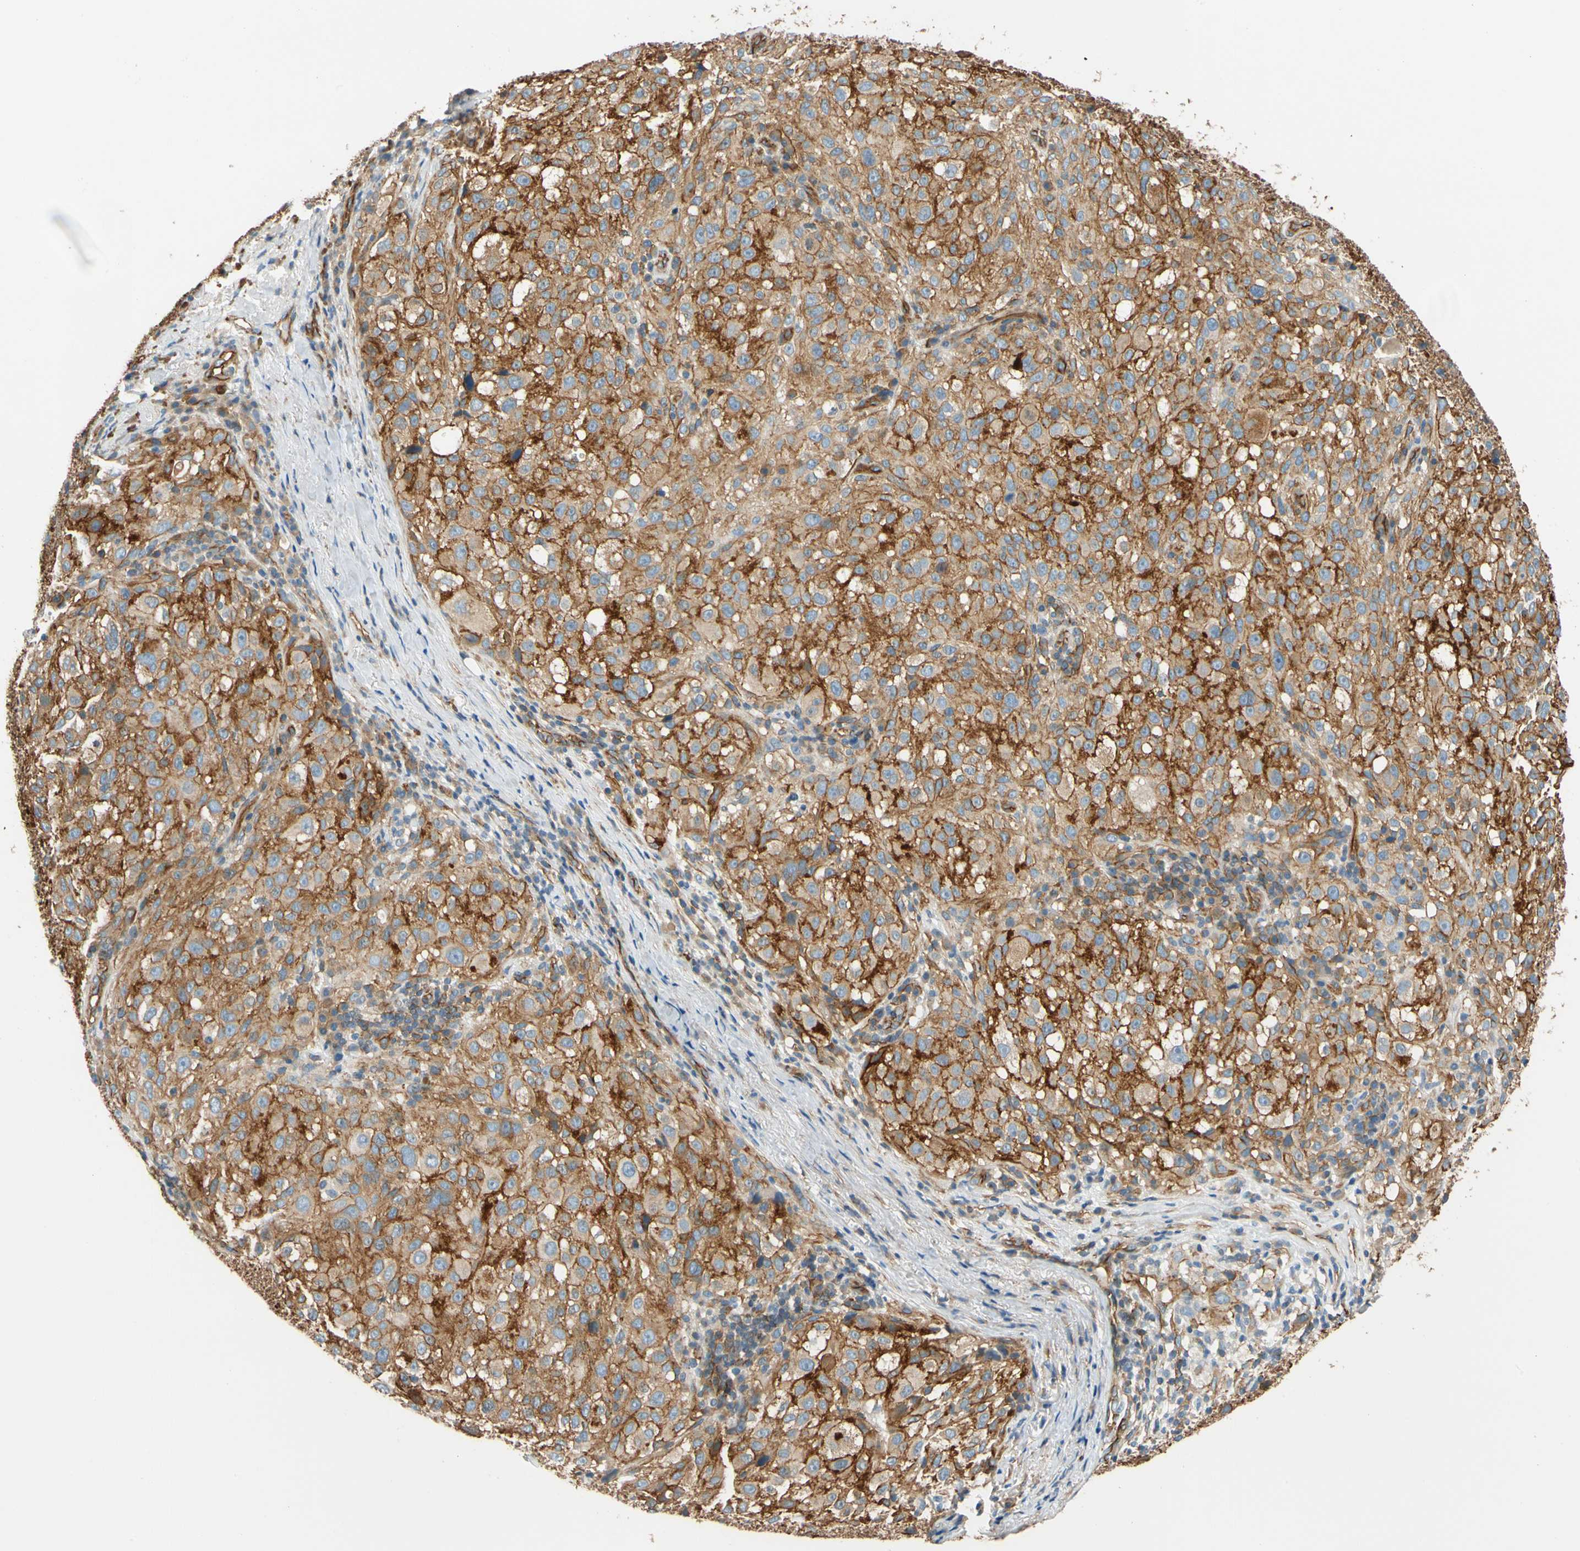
{"staining": {"intensity": "moderate", "quantity": ">75%", "location": "cytoplasmic/membranous"}, "tissue": "melanoma", "cell_type": "Tumor cells", "image_type": "cancer", "snomed": [{"axis": "morphology", "description": "Necrosis, NOS"}, {"axis": "morphology", "description": "Malignant melanoma, NOS"}, {"axis": "topography", "description": "Skin"}], "caption": "Human melanoma stained for a protein (brown) displays moderate cytoplasmic/membranous positive expression in approximately >75% of tumor cells.", "gene": "SPTAN1", "patient": {"sex": "female", "age": 87}}